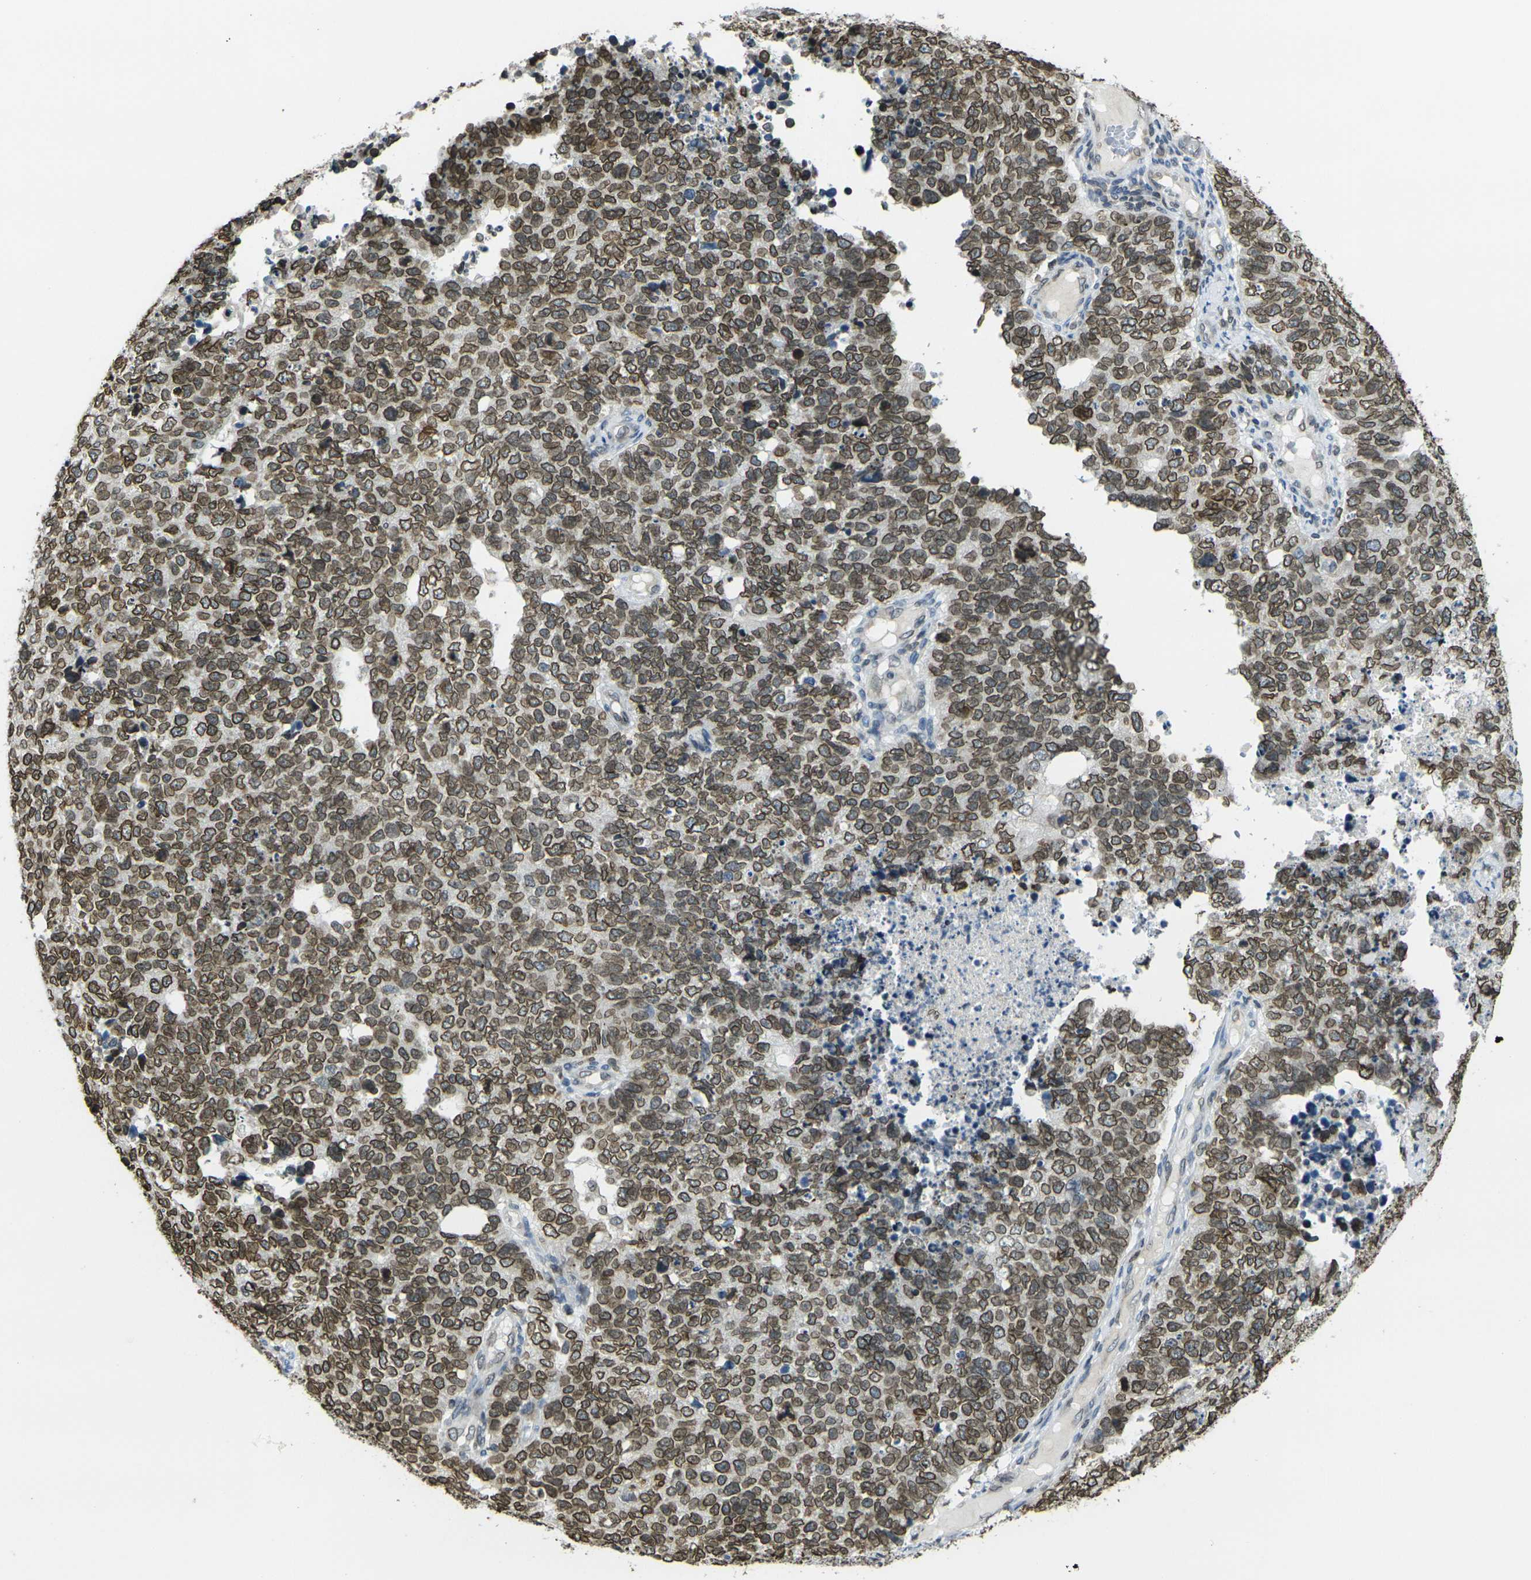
{"staining": {"intensity": "strong", "quantity": ">75%", "location": "cytoplasmic/membranous,nuclear"}, "tissue": "cervical cancer", "cell_type": "Tumor cells", "image_type": "cancer", "snomed": [{"axis": "morphology", "description": "Squamous cell carcinoma, NOS"}, {"axis": "topography", "description": "Cervix"}], "caption": "DAB (3,3'-diaminobenzidine) immunohistochemical staining of squamous cell carcinoma (cervical) reveals strong cytoplasmic/membranous and nuclear protein positivity in approximately >75% of tumor cells.", "gene": "BRDT", "patient": {"sex": "female", "age": 63}}